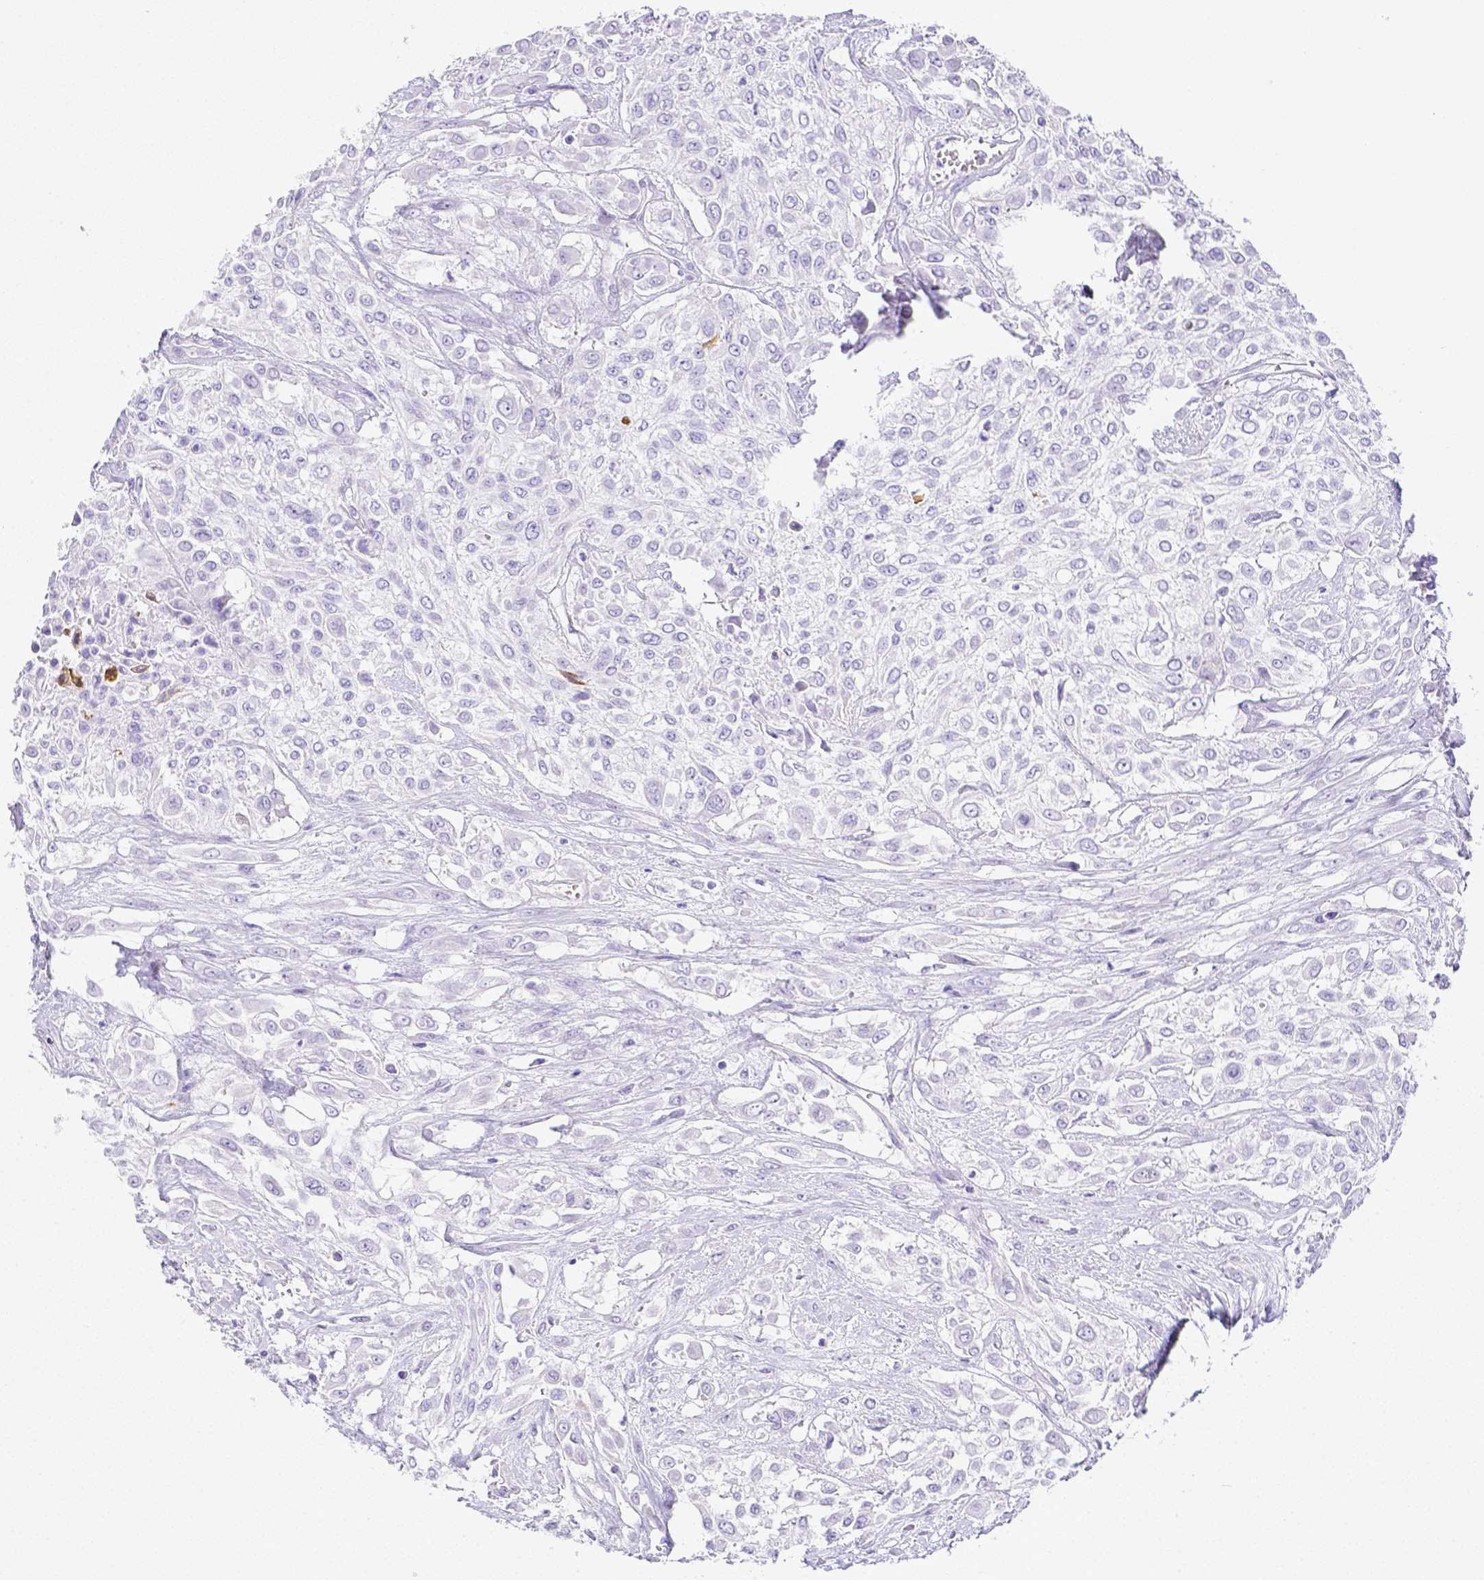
{"staining": {"intensity": "negative", "quantity": "none", "location": "none"}, "tissue": "urothelial cancer", "cell_type": "Tumor cells", "image_type": "cancer", "snomed": [{"axis": "morphology", "description": "Urothelial carcinoma, High grade"}, {"axis": "topography", "description": "Urinary bladder"}], "caption": "Tumor cells are negative for protein expression in human urothelial carcinoma (high-grade).", "gene": "ARHGAP36", "patient": {"sex": "male", "age": 57}}